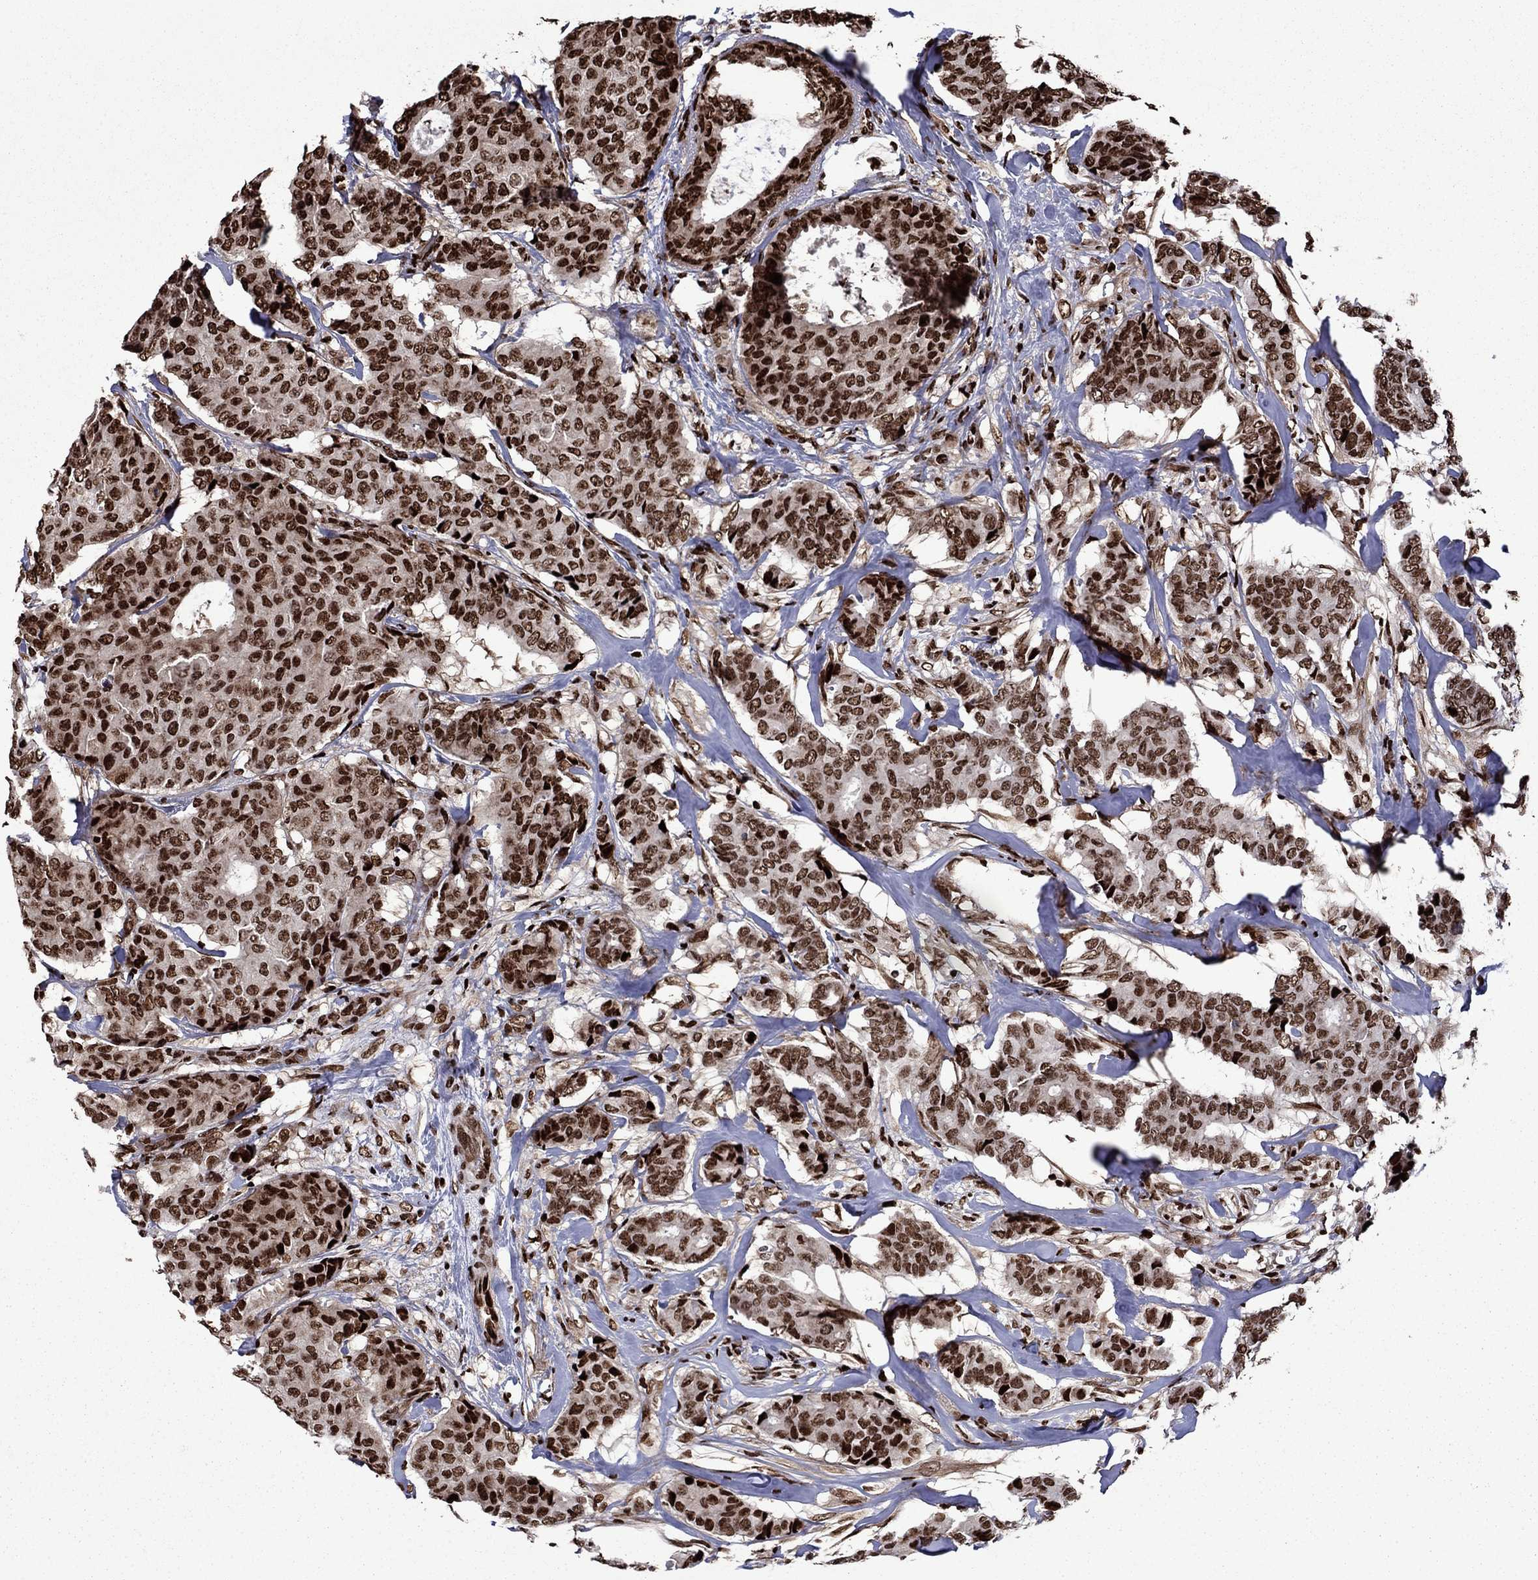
{"staining": {"intensity": "strong", "quantity": ">75%", "location": "nuclear"}, "tissue": "breast cancer", "cell_type": "Tumor cells", "image_type": "cancer", "snomed": [{"axis": "morphology", "description": "Duct carcinoma"}, {"axis": "topography", "description": "Breast"}], "caption": "This histopathology image demonstrates immunohistochemistry staining of human breast cancer (invasive ductal carcinoma), with high strong nuclear staining in about >75% of tumor cells.", "gene": "LIMK1", "patient": {"sex": "female", "age": 75}}